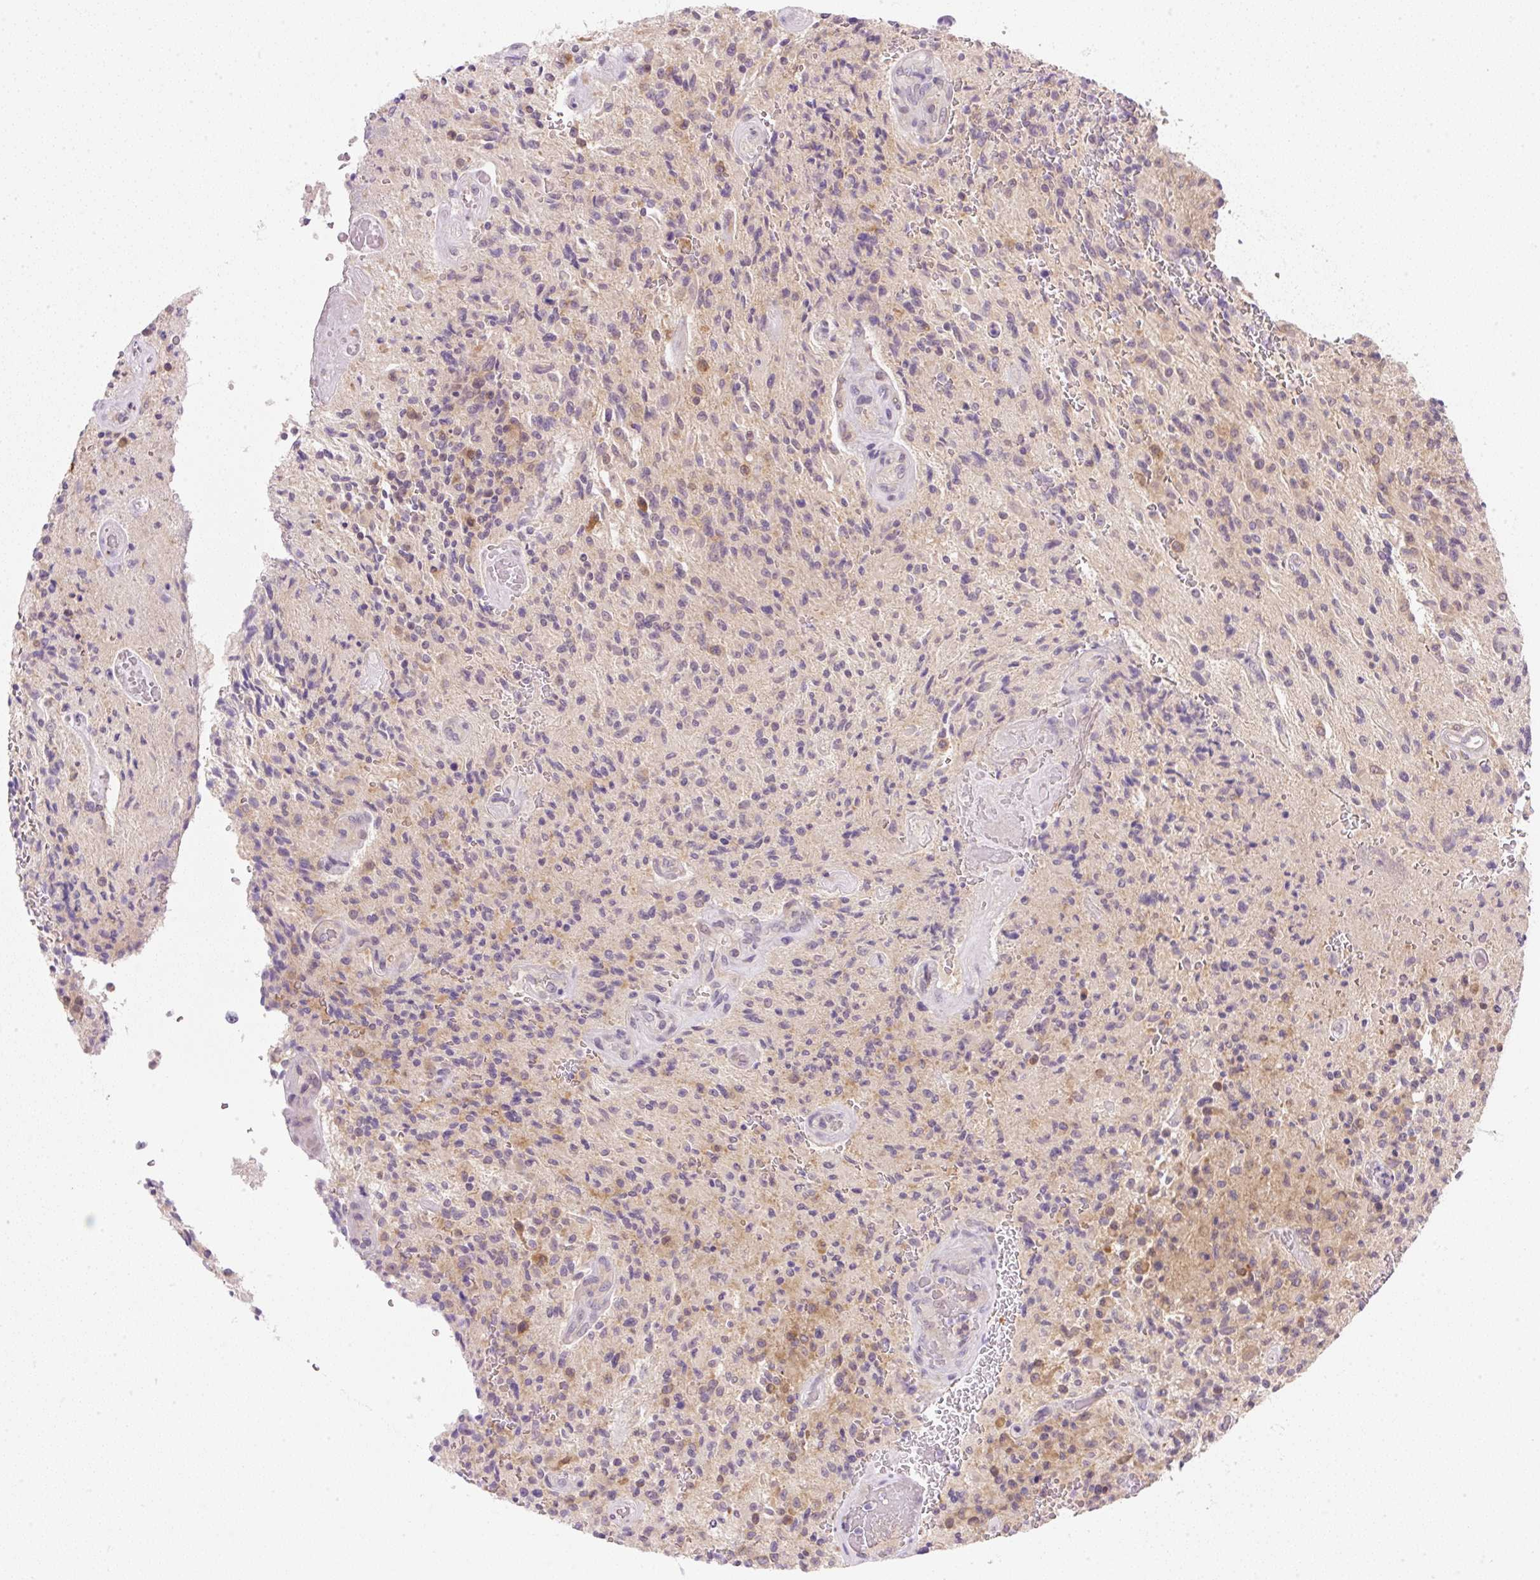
{"staining": {"intensity": "weak", "quantity": "<25%", "location": "cytoplasmic/membranous"}, "tissue": "glioma", "cell_type": "Tumor cells", "image_type": "cancer", "snomed": [{"axis": "morphology", "description": "Normal tissue, NOS"}, {"axis": "morphology", "description": "Glioma, malignant, High grade"}, {"axis": "topography", "description": "Cerebral cortex"}], "caption": "IHC of human malignant glioma (high-grade) demonstrates no positivity in tumor cells.", "gene": "OMA1", "patient": {"sex": "male", "age": 56}}